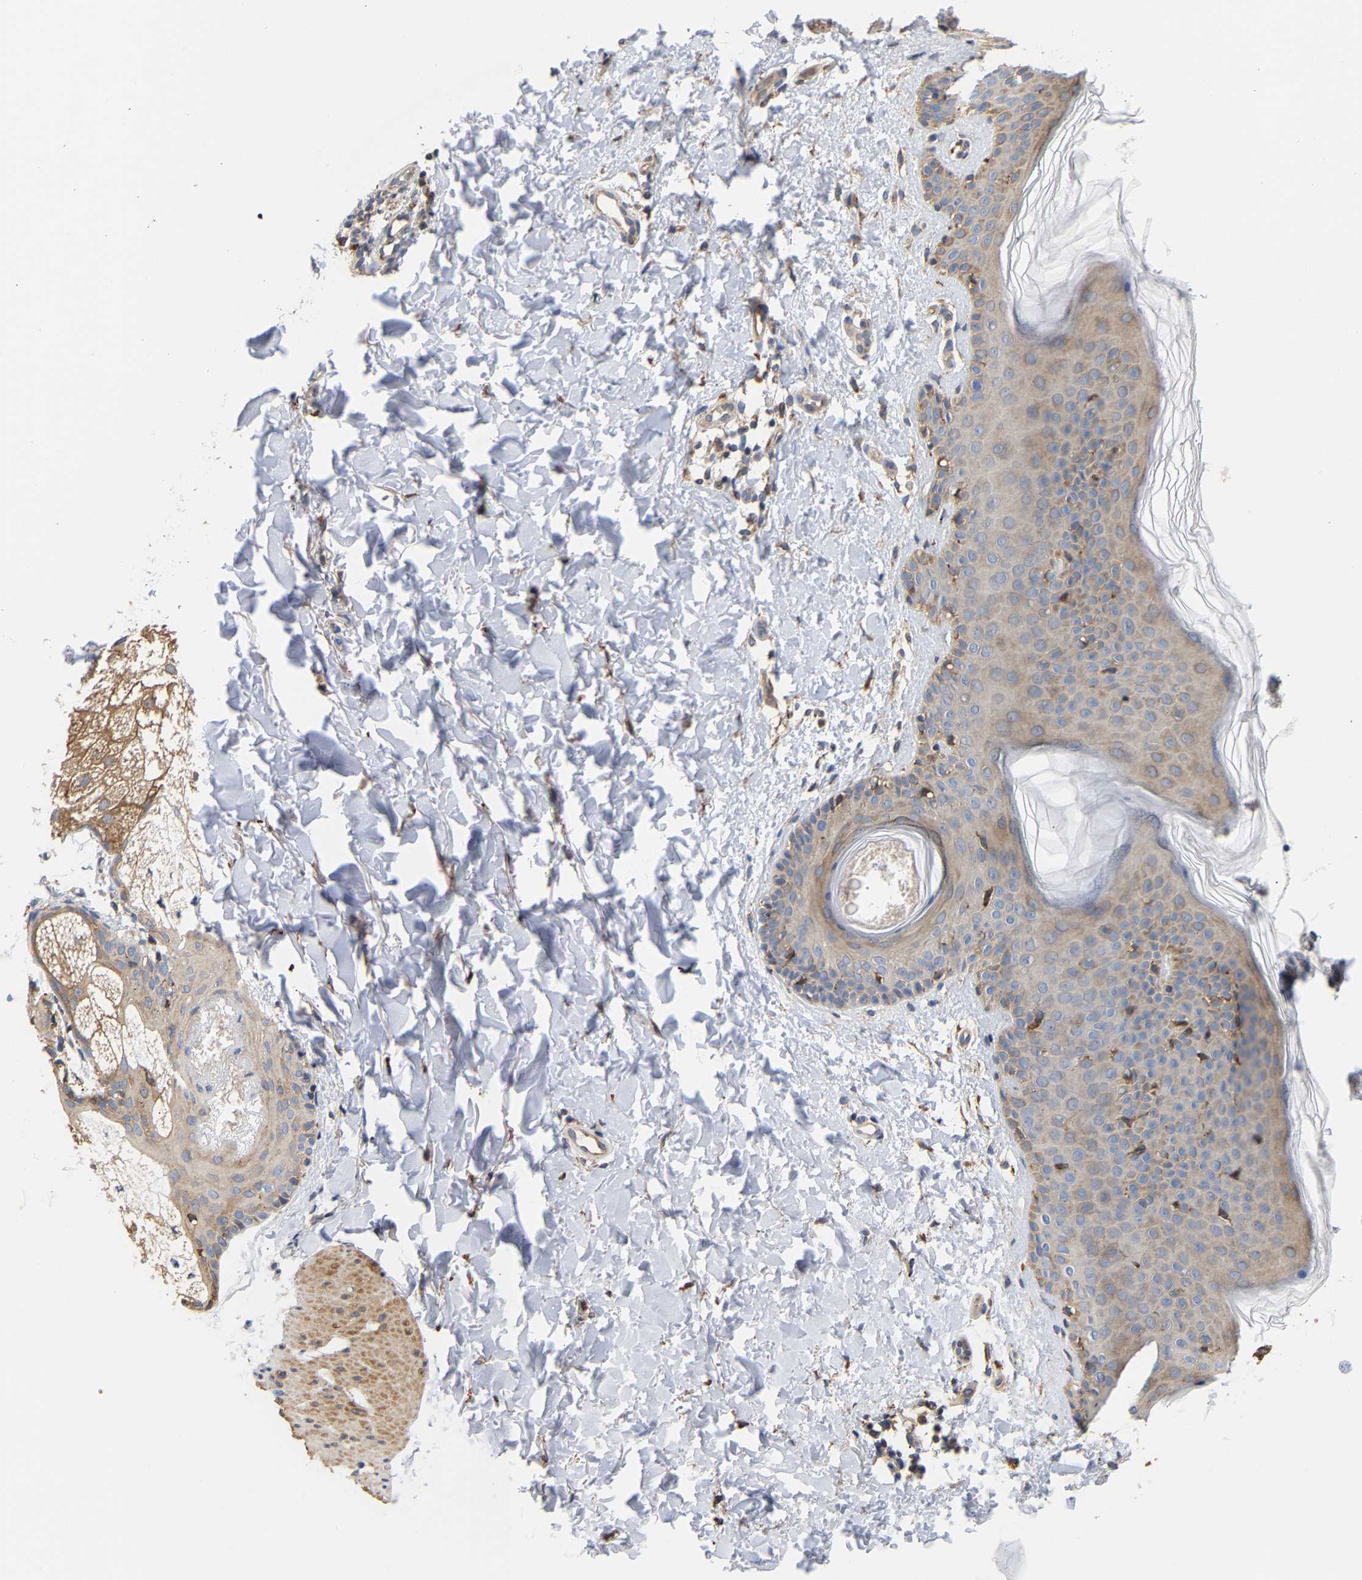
{"staining": {"intensity": "moderate", "quantity": "25%-75%", "location": "cytoplasmic/membranous"}, "tissue": "skin", "cell_type": "Fibroblasts", "image_type": "normal", "snomed": [{"axis": "morphology", "description": "Normal tissue, NOS"}, {"axis": "topography", "description": "Skin"}], "caption": "Skin stained for a protein displays moderate cytoplasmic/membranous positivity in fibroblasts. The staining is performed using DAB brown chromogen to label protein expression. The nuclei are counter-stained blue using hematoxylin.", "gene": "ARAP1", "patient": {"sex": "male", "age": 40}}